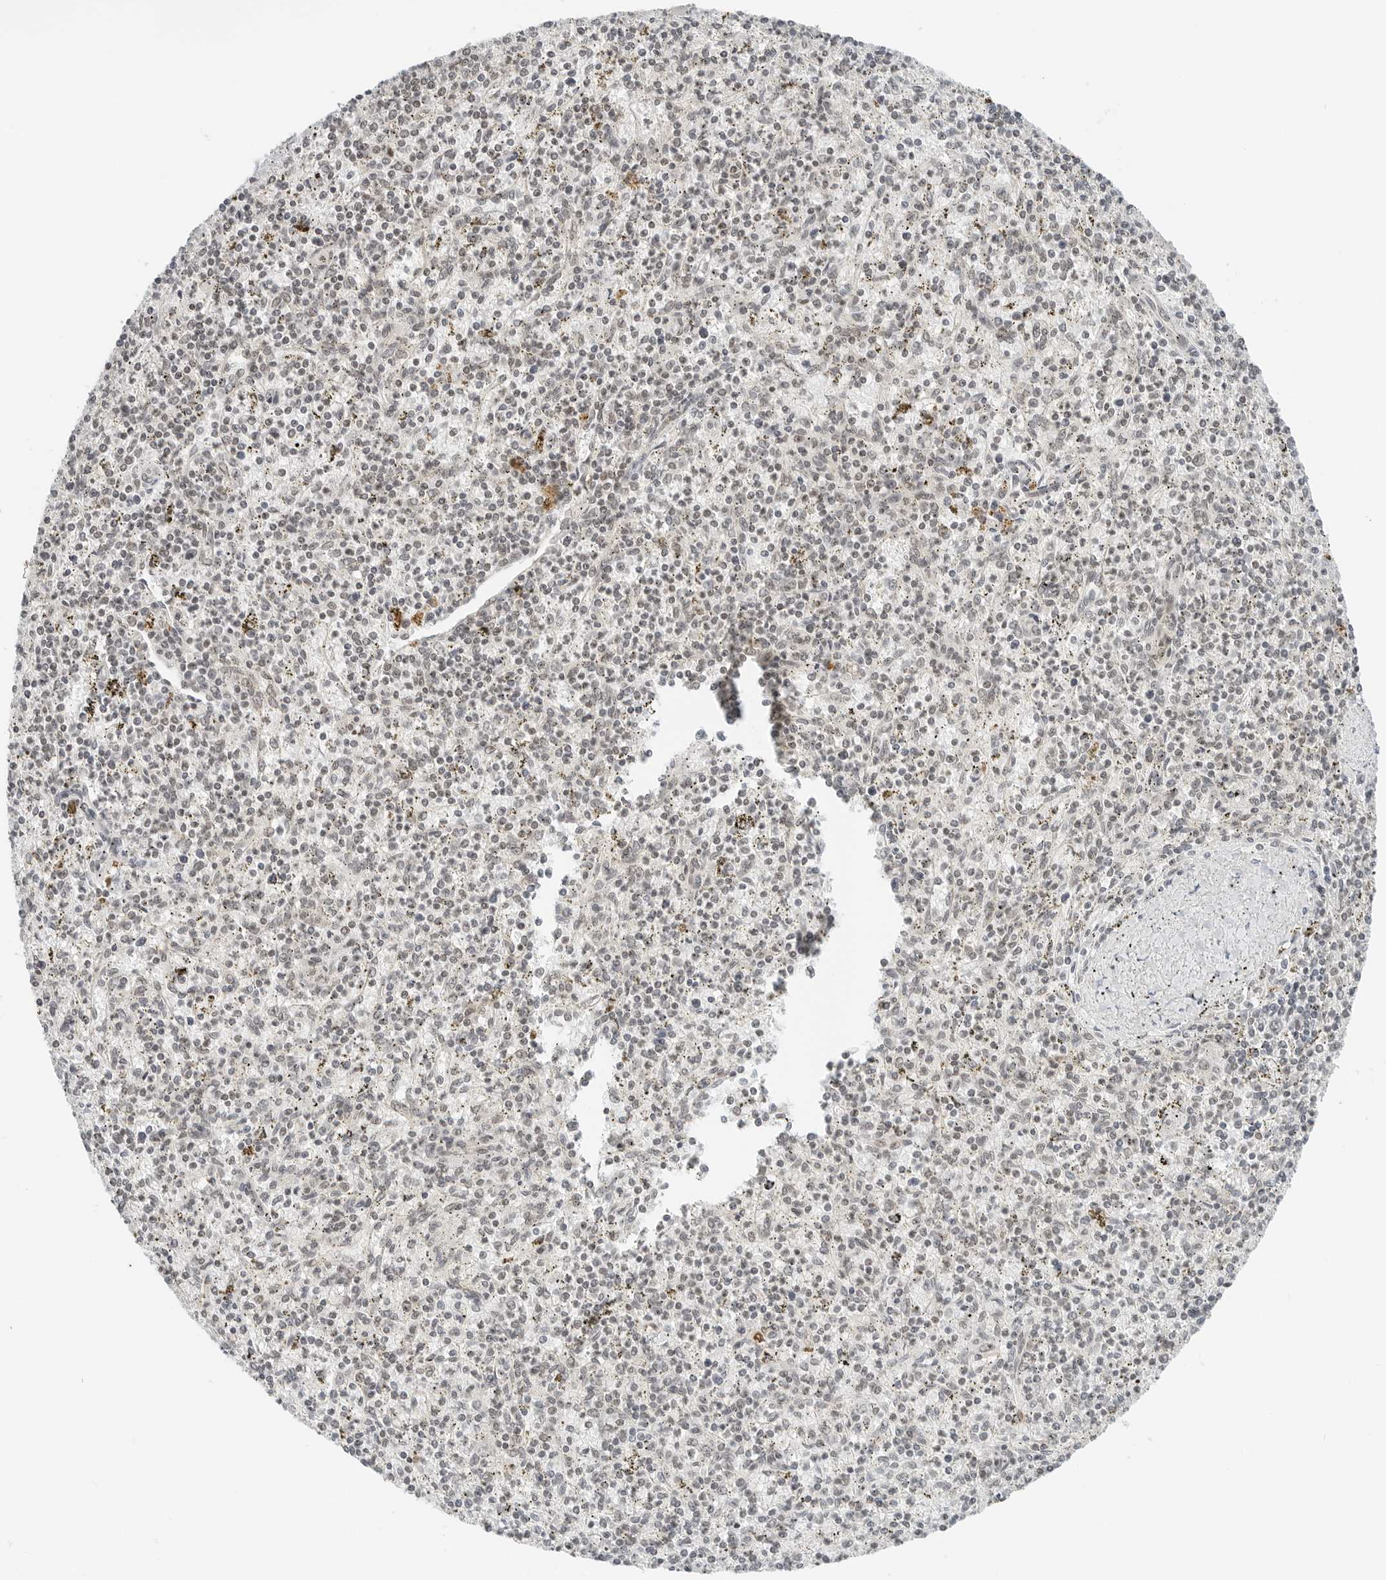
{"staining": {"intensity": "moderate", "quantity": "25%-75%", "location": "nuclear"}, "tissue": "spleen", "cell_type": "Cells in red pulp", "image_type": "normal", "snomed": [{"axis": "morphology", "description": "Normal tissue, NOS"}, {"axis": "topography", "description": "Spleen"}], "caption": "Immunohistochemical staining of unremarkable human spleen displays moderate nuclear protein positivity in approximately 25%-75% of cells in red pulp.", "gene": "CRTC2", "patient": {"sex": "male", "age": 72}}